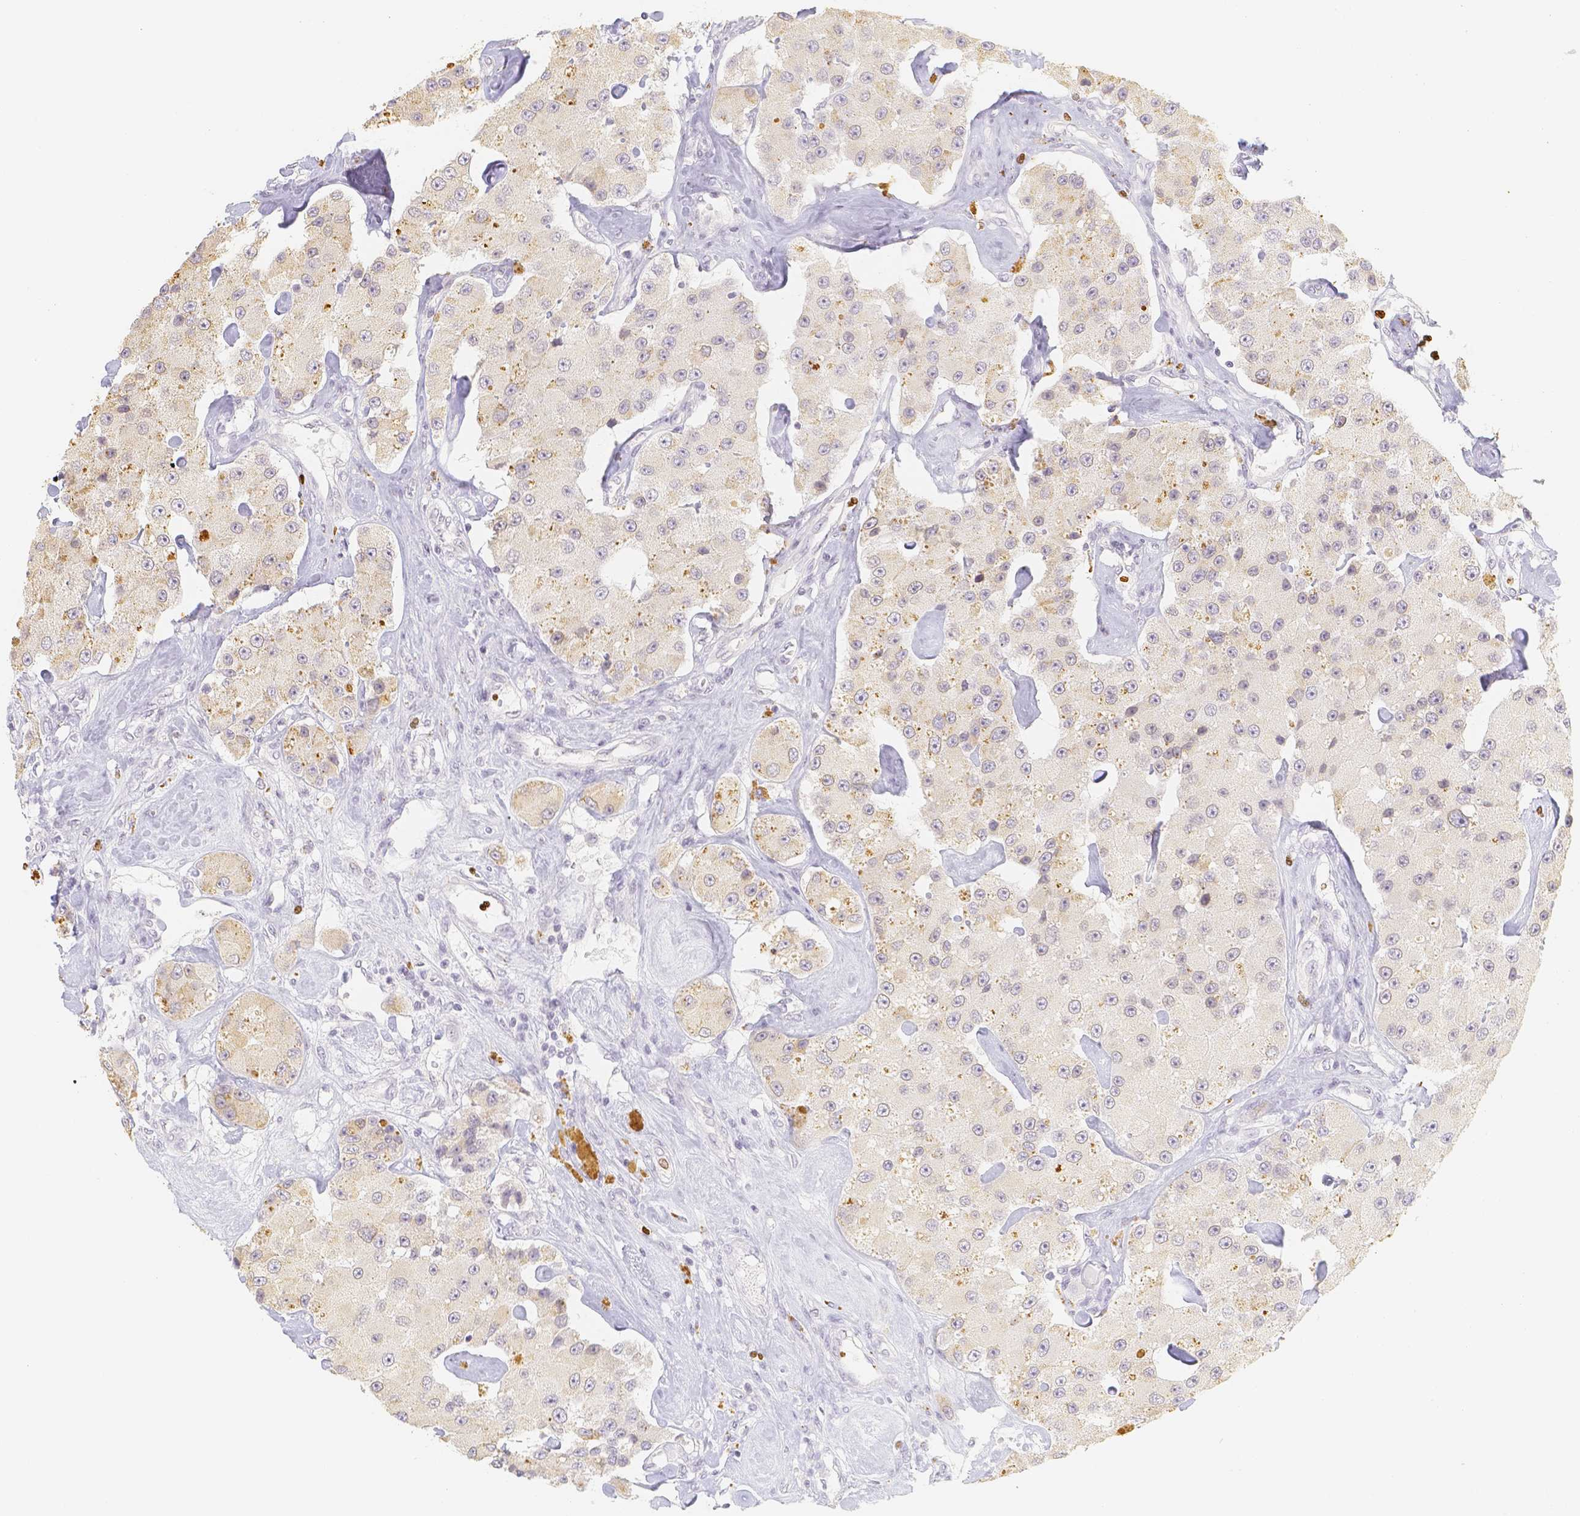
{"staining": {"intensity": "weak", "quantity": "25%-75%", "location": "cytoplasmic/membranous"}, "tissue": "carcinoid", "cell_type": "Tumor cells", "image_type": "cancer", "snomed": [{"axis": "morphology", "description": "Carcinoid, malignant, NOS"}, {"axis": "topography", "description": "Pancreas"}], "caption": "DAB (3,3'-diaminobenzidine) immunohistochemical staining of carcinoid reveals weak cytoplasmic/membranous protein positivity in approximately 25%-75% of tumor cells.", "gene": "PADI4", "patient": {"sex": "male", "age": 41}}